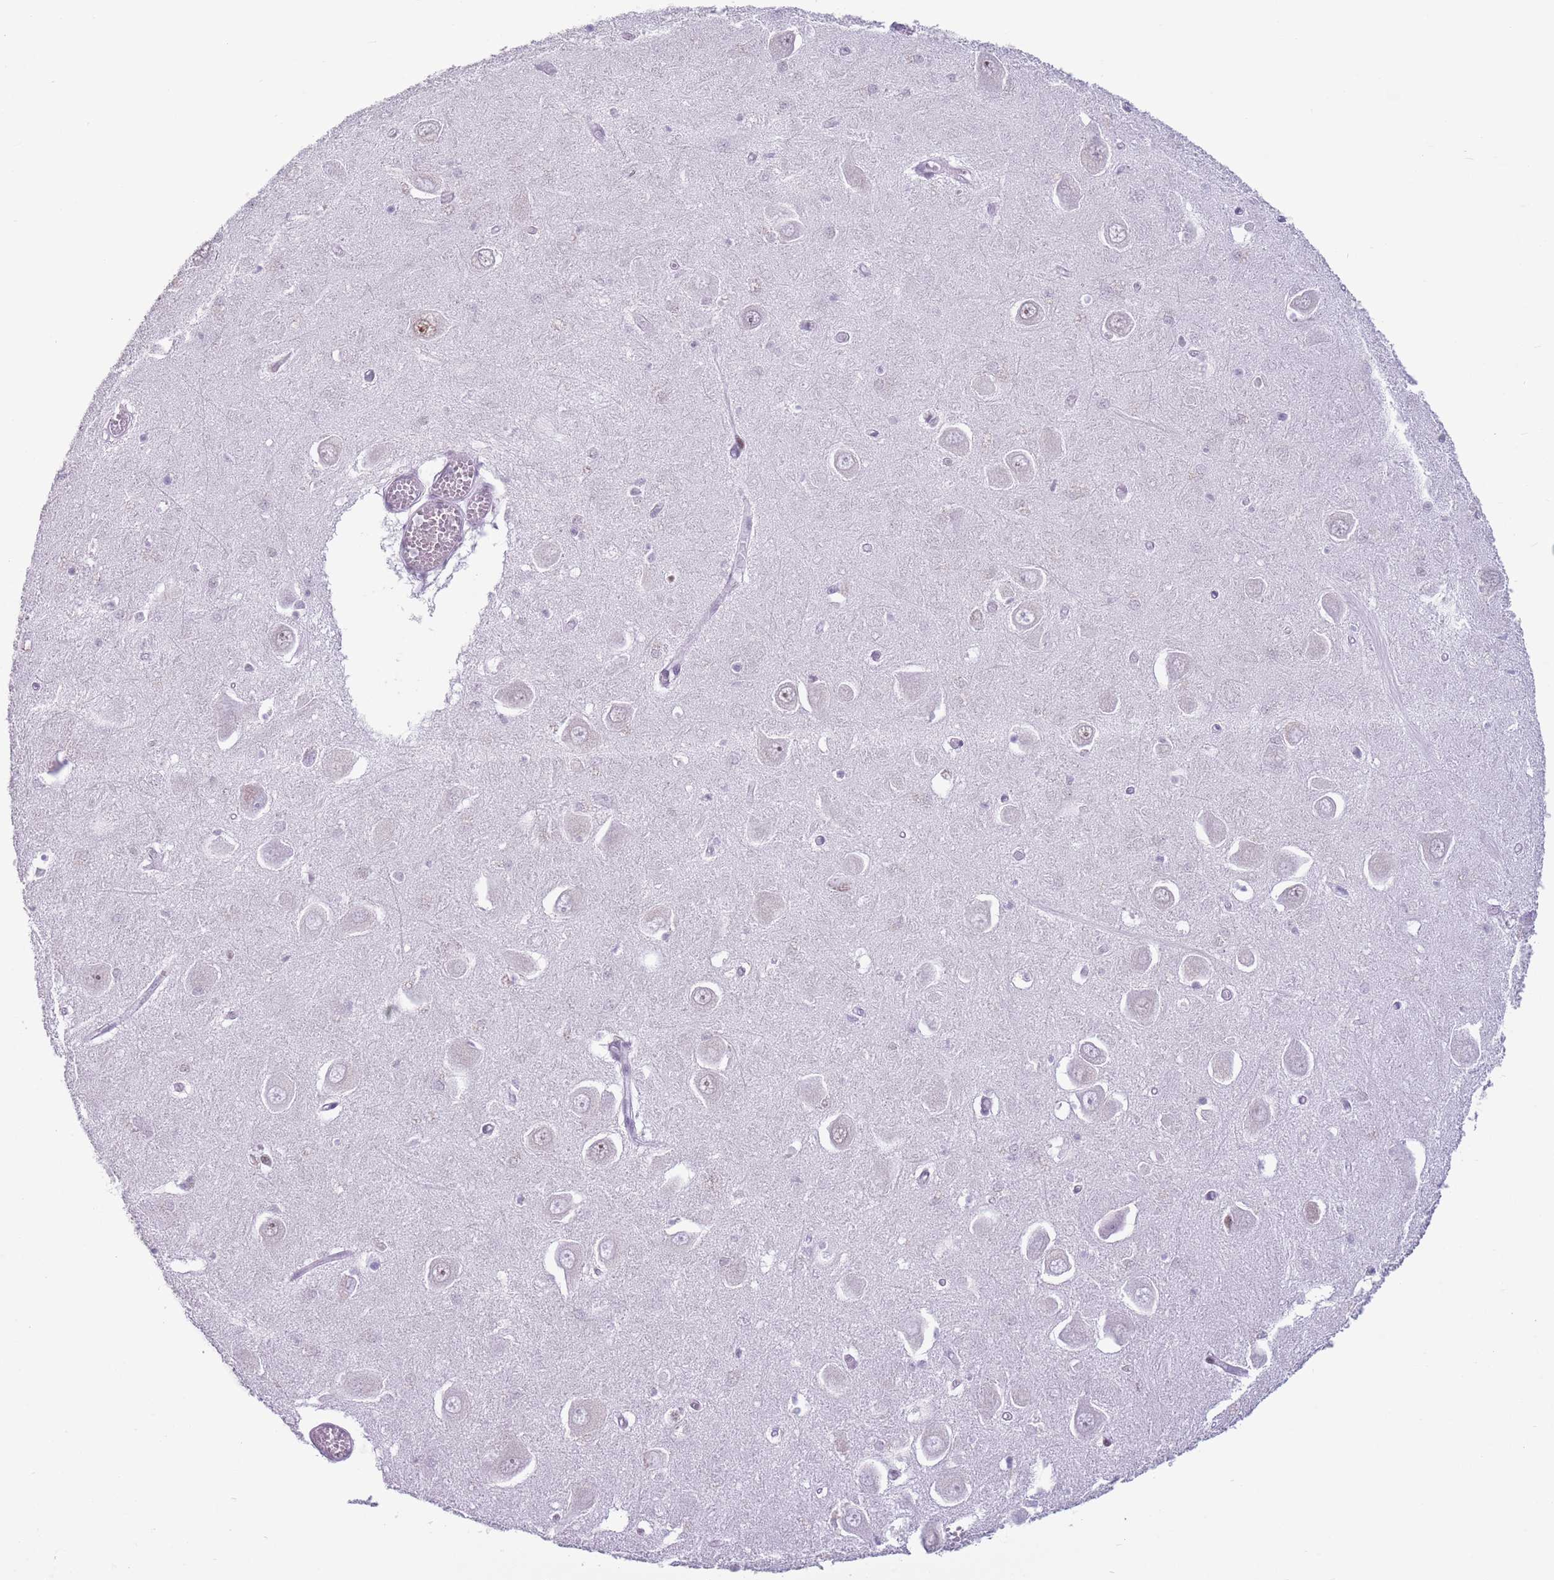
{"staining": {"intensity": "negative", "quantity": "none", "location": "none"}, "tissue": "hippocampus", "cell_type": "Glial cells", "image_type": "normal", "snomed": [{"axis": "morphology", "description": "Normal tissue, NOS"}, {"axis": "topography", "description": "Hippocampus"}], "caption": "Immunohistochemical staining of normal hippocampus reveals no significant expression in glial cells.", "gene": "FAM104B", "patient": {"sex": "male", "age": 70}}